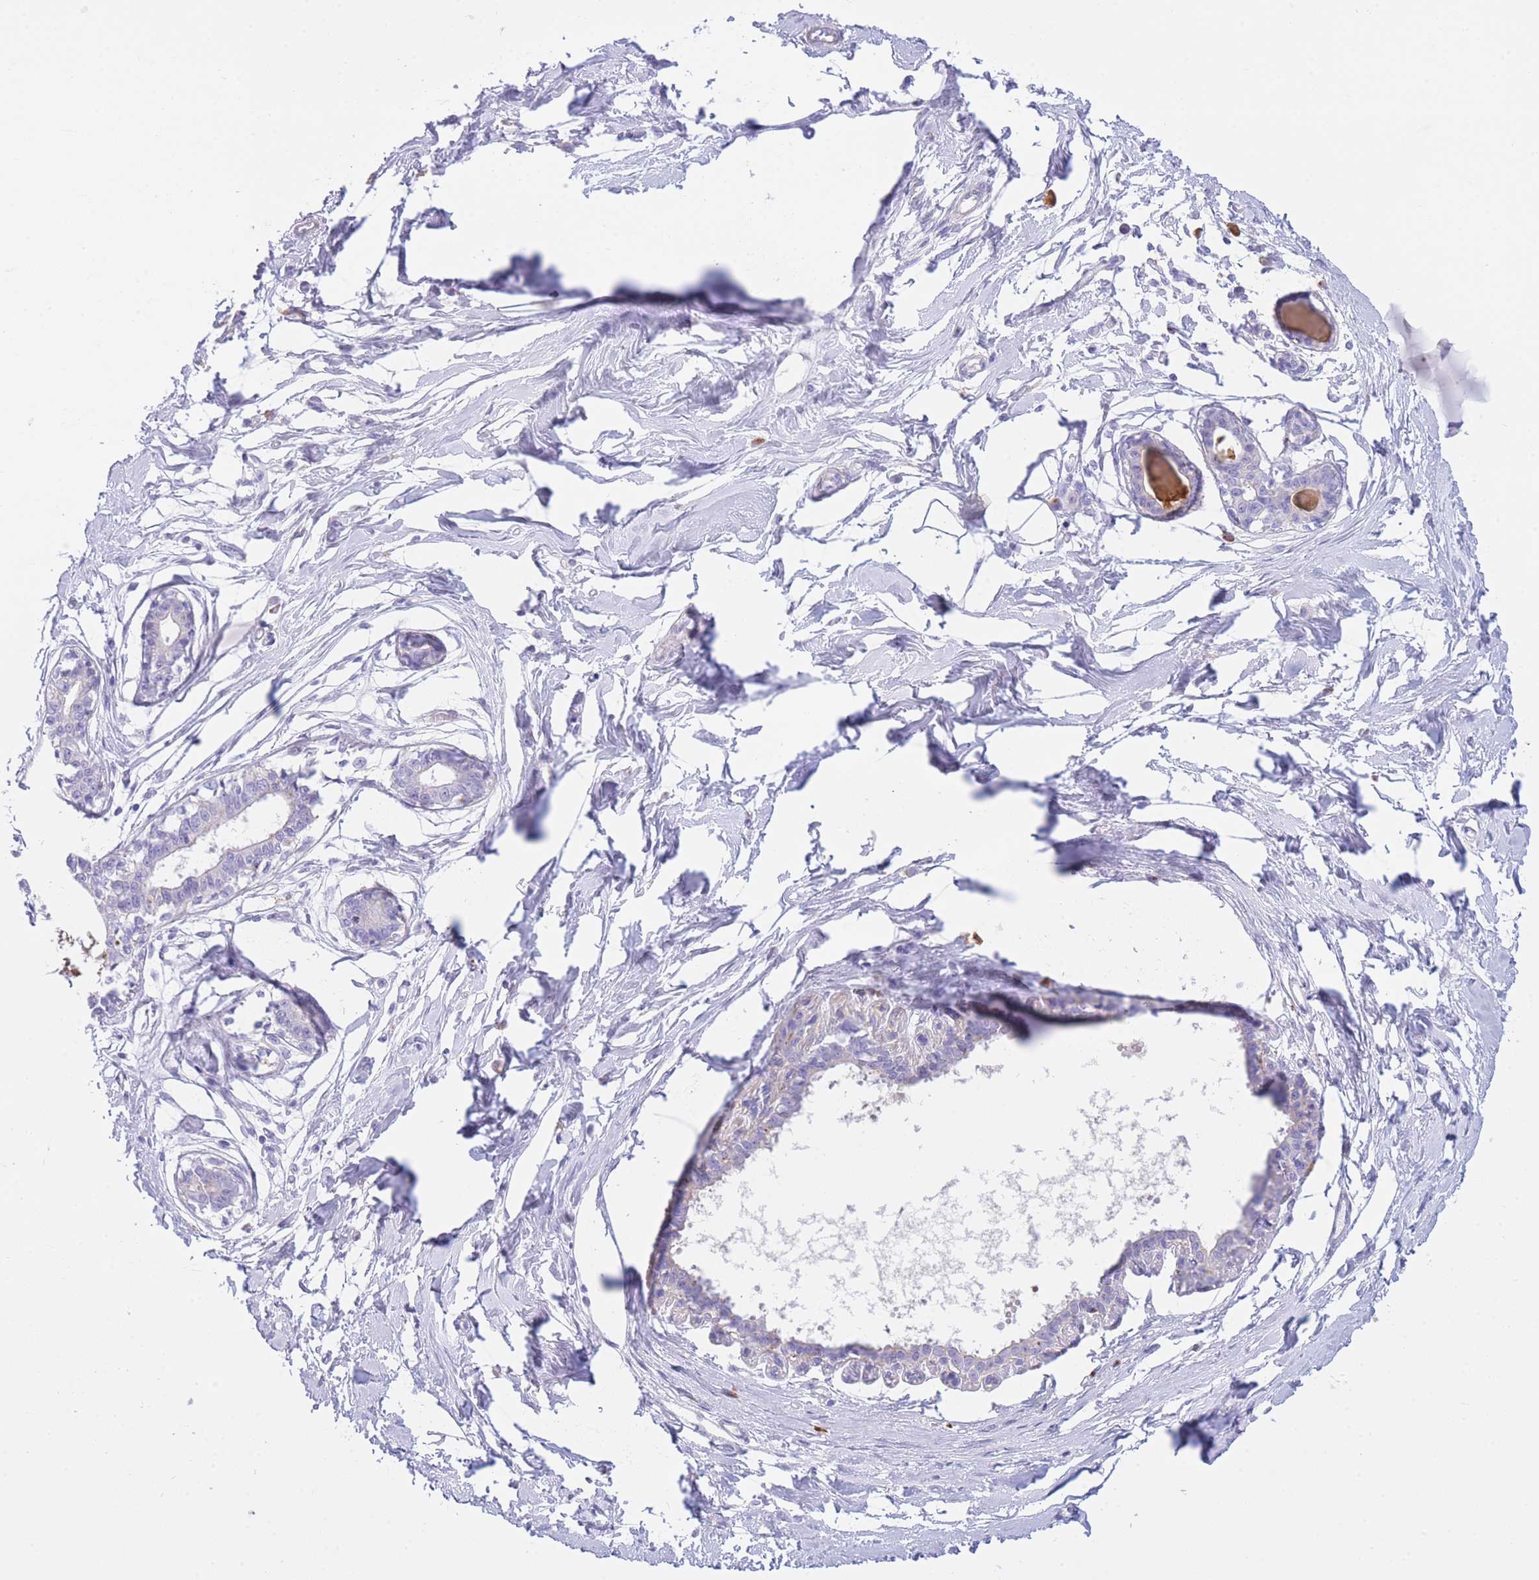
{"staining": {"intensity": "negative", "quantity": "none", "location": "none"}, "tissue": "breast", "cell_type": "Adipocytes", "image_type": "normal", "snomed": [{"axis": "morphology", "description": "Normal tissue, NOS"}, {"axis": "topography", "description": "Breast"}], "caption": "Adipocytes show no significant expression in normal breast. (IHC, brightfield microscopy, high magnification).", "gene": "PLBD1", "patient": {"sex": "female", "age": 45}}